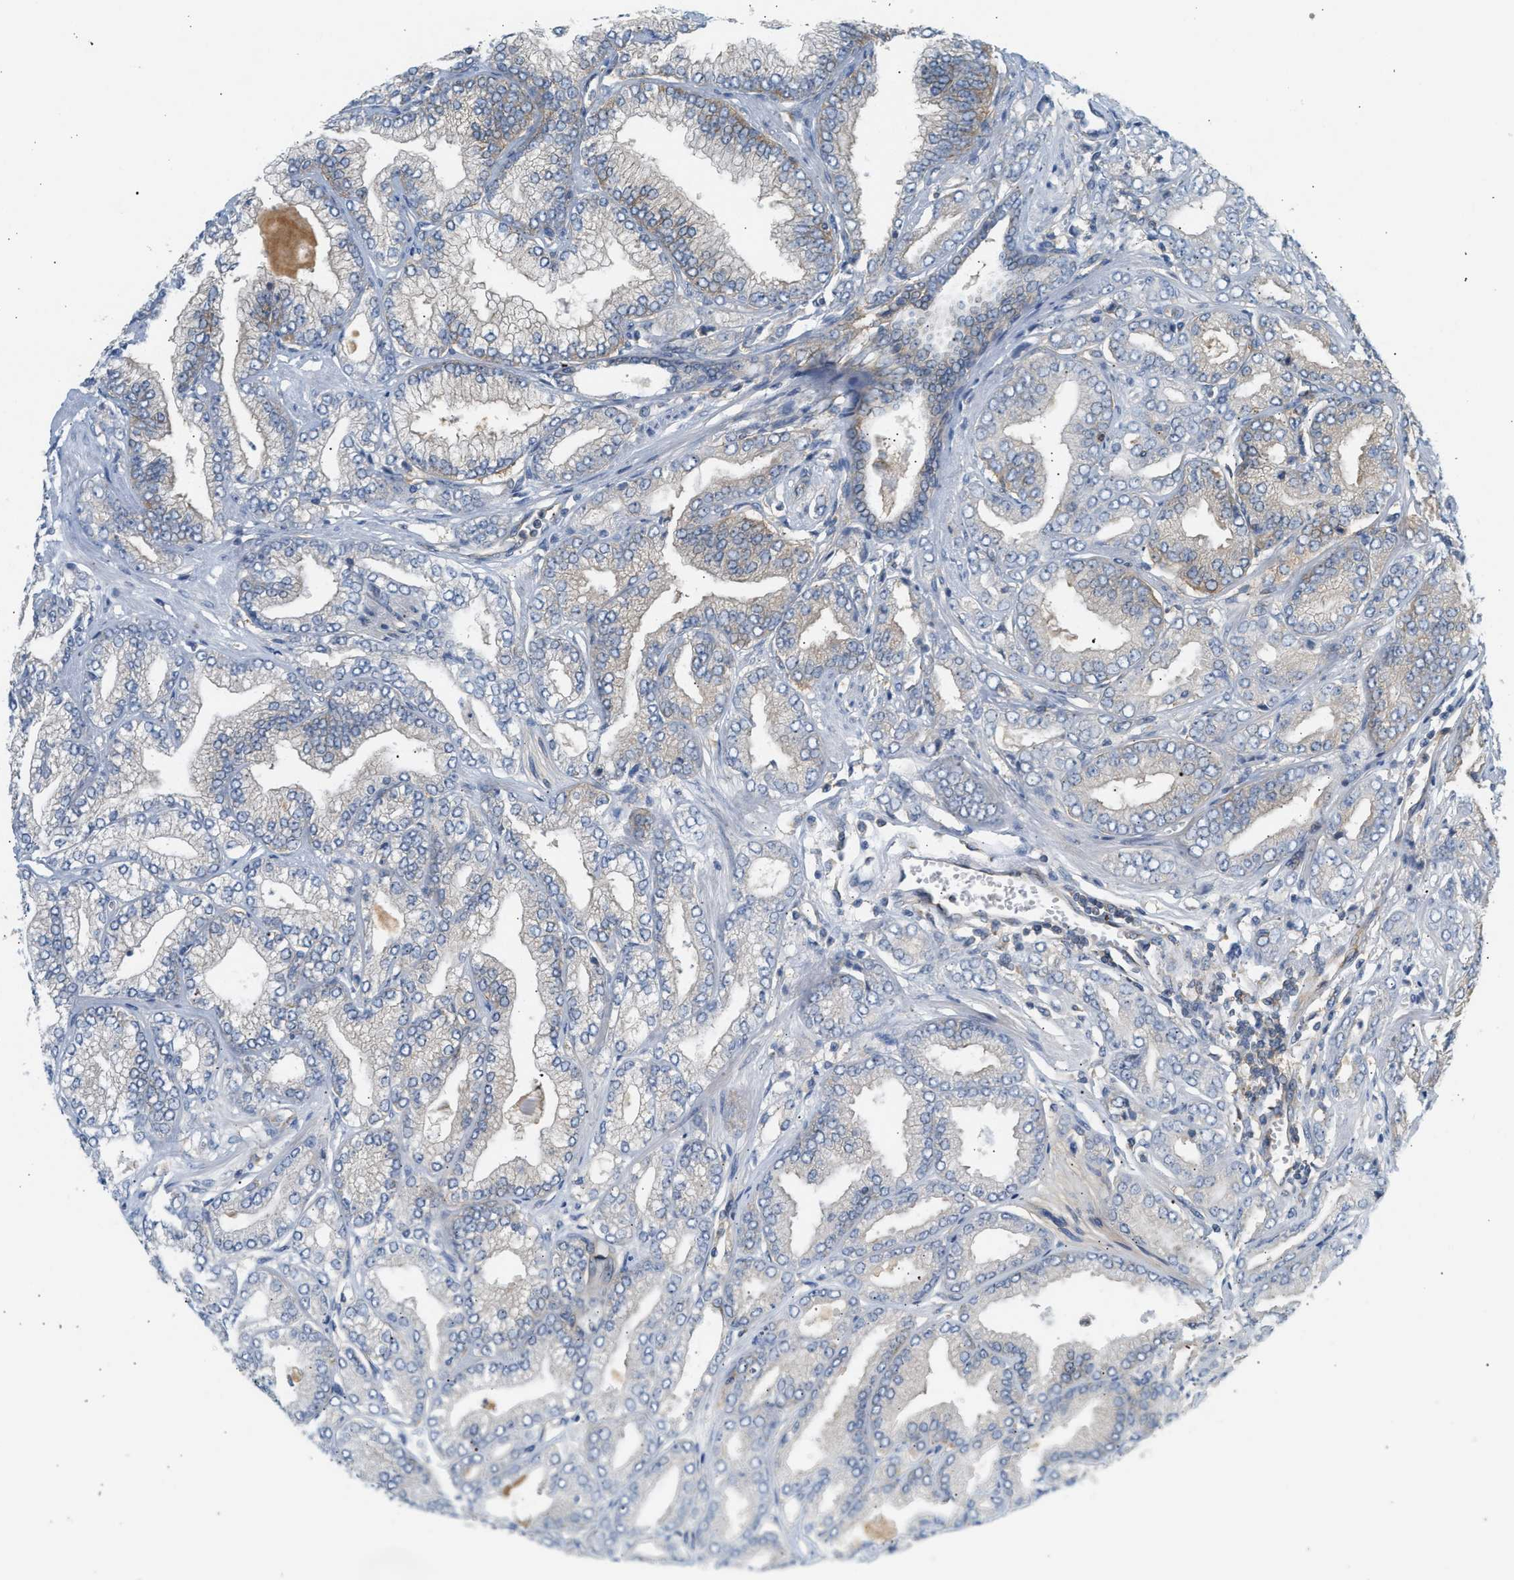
{"staining": {"intensity": "weak", "quantity": "<25%", "location": "cytoplasmic/membranous"}, "tissue": "prostate cancer", "cell_type": "Tumor cells", "image_type": "cancer", "snomed": [{"axis": "morphology", "description": "Adenocarcinoma, Low grade"}, {"axis": "topography", "description": "Prostate"}], "caption": "The histopathology image displays no staining of tumor cells in prostate cancer (low-grade adenocarcinoma).", "gene": "PAFAH1B1", "patient": {"sex": "male", "age": 52}}